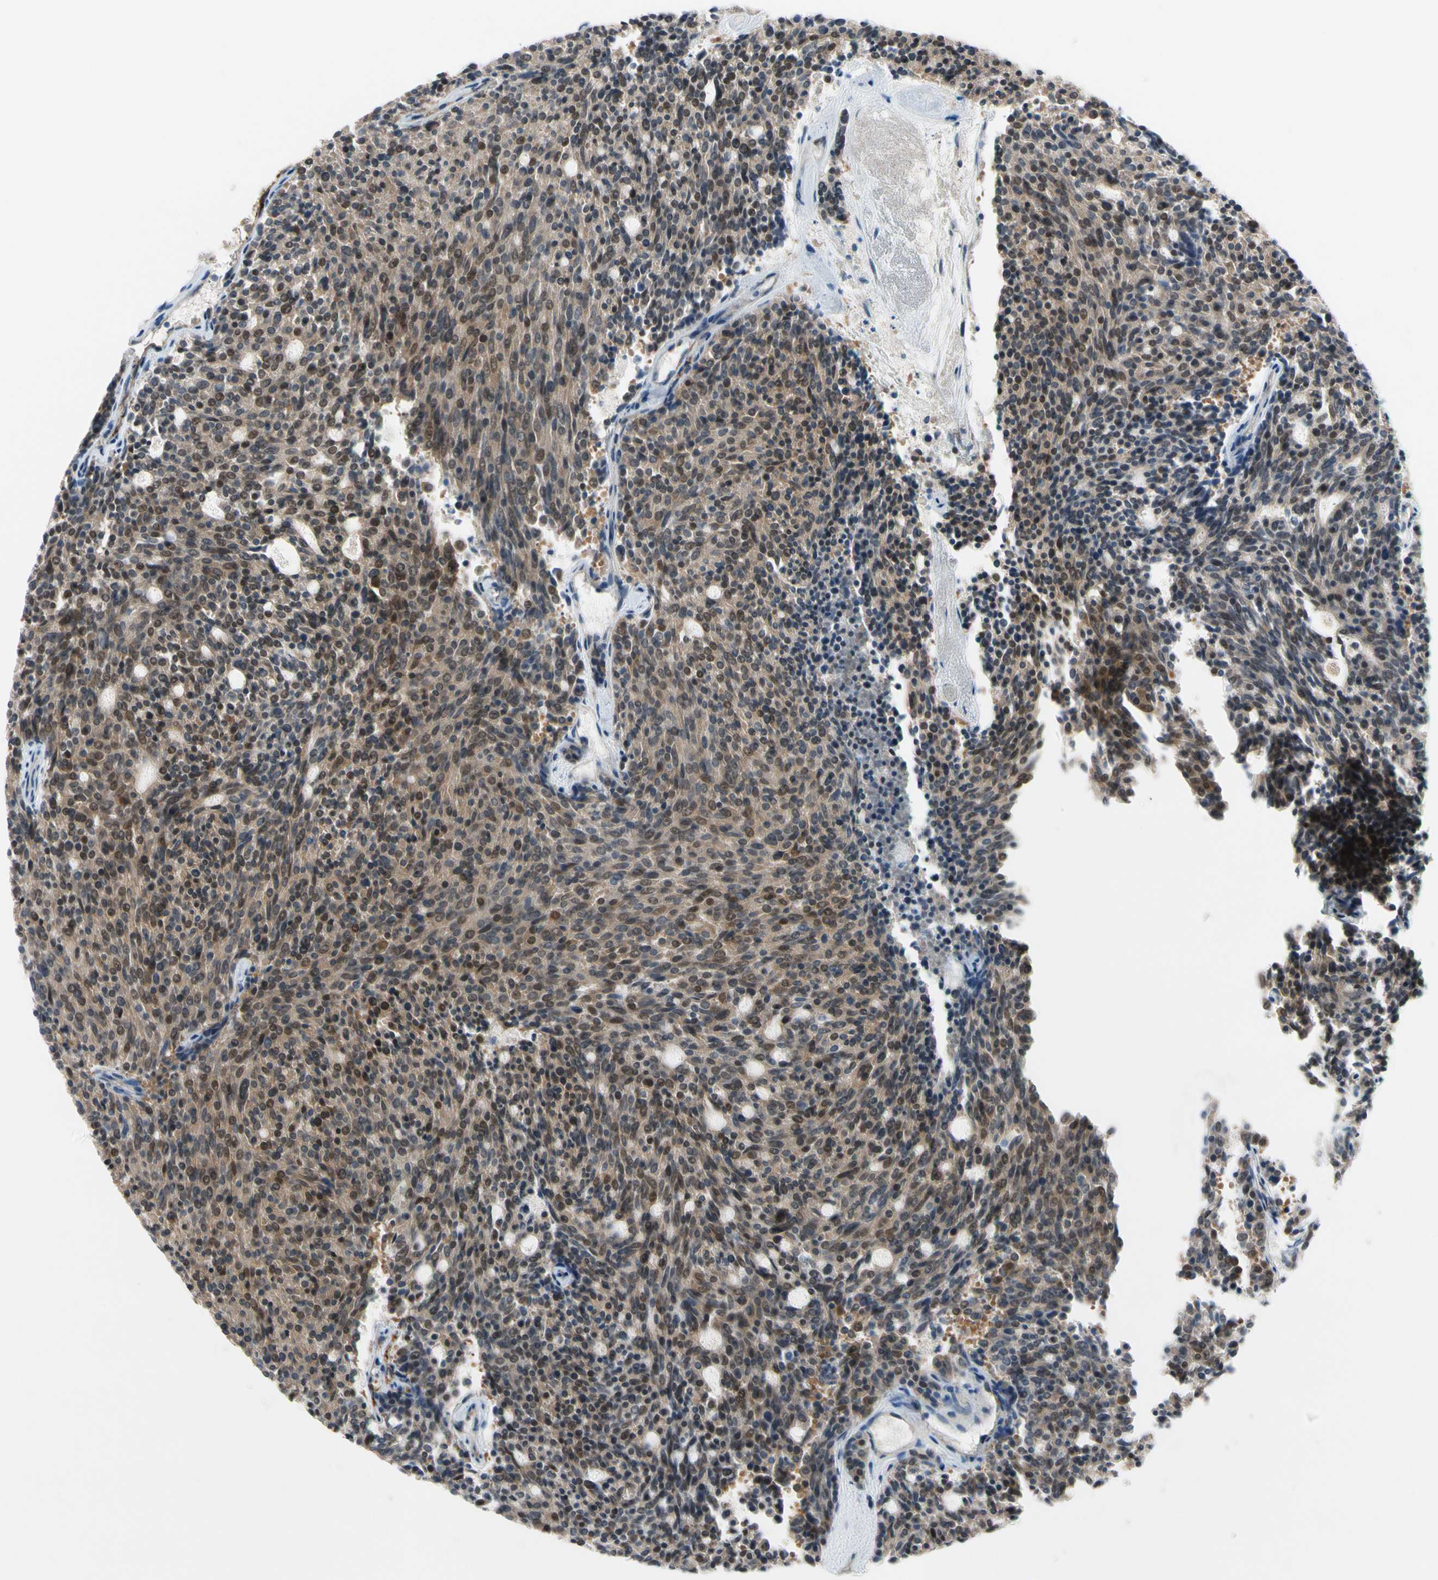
{"staining": {"intensity": "moderate", "quantity": ">75%", "location": "cytoplasmic/membranous,nuclear"}, "tissue": "carcinoid", "cell_type": "Tumor cells", "image_type": "cancer", "snomed": [{"axis": "morphology", "description": "Carcinoid, malignant, NOS"}, {"axis": "topography", "description": "Pancreas"}], "caption": "Carcinoid was stained to show a protein in brown. There is medium levels of moderate cytoplasmic/membranous and nuclear staining in about >75% of tumor cells. (Brightfield microscopy of DAB IHC at high magnification).", "gene": "CFAP36", "patient": {"sex": "female", "age": 54}}